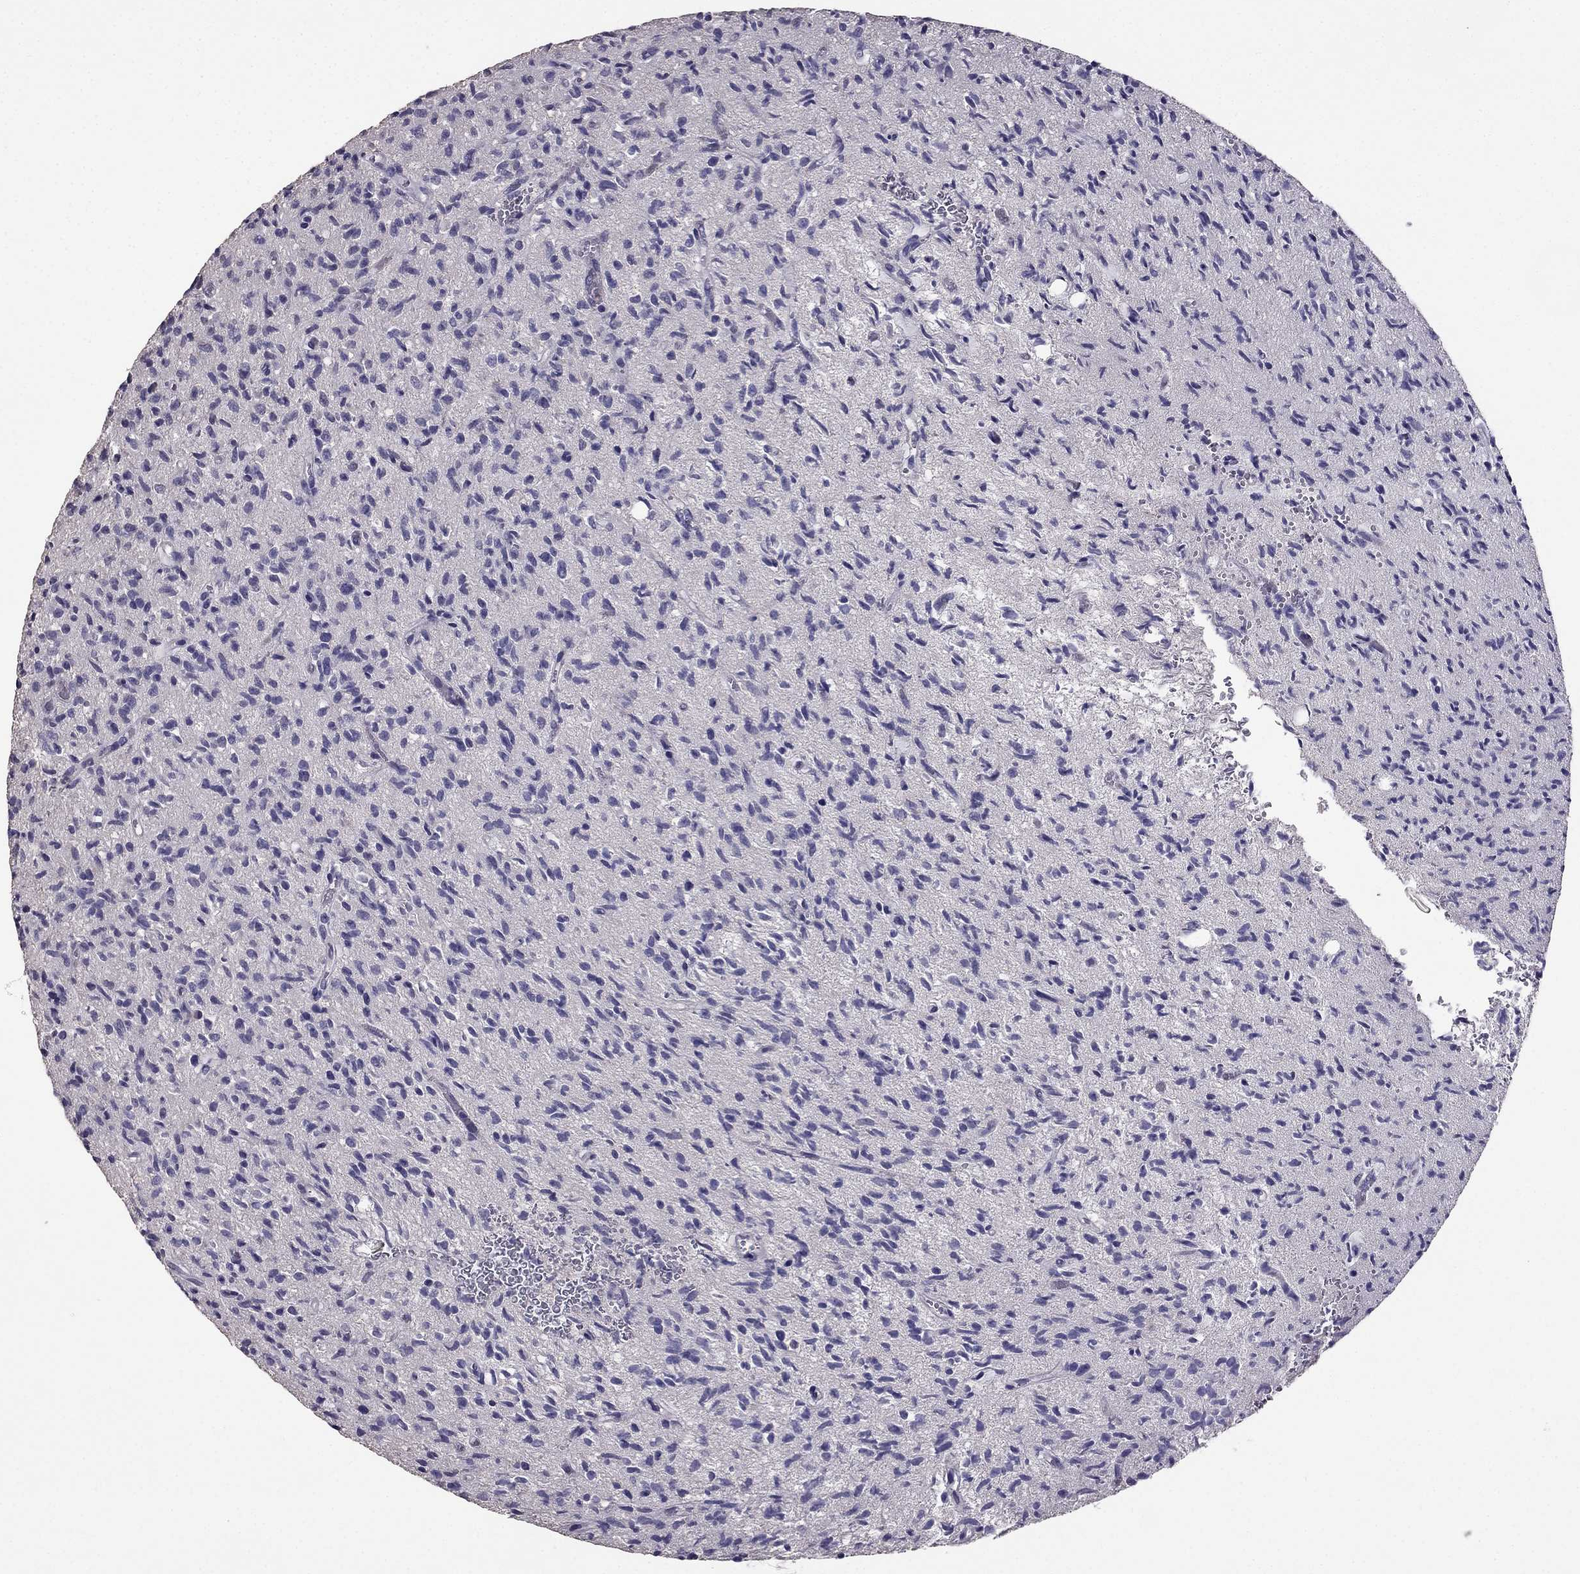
{"staining": {"intensity": "negative", "quantity": "none", "location": "none"}, "tissue": "glioma", "cell_type": "Tumor cells", "image_type": "cancer", "snomed": [{"axis": "morphology", "description": "Glioma, malignant, High grade"}, {"axis": "topography", "description": "Brain"}], "caption": "Protein analysis of malignant glioma (high-grade) displays no significant positivity in tumor cells.", "gene": "CDH9", "patient": {"sex": "male", "age": 64}}